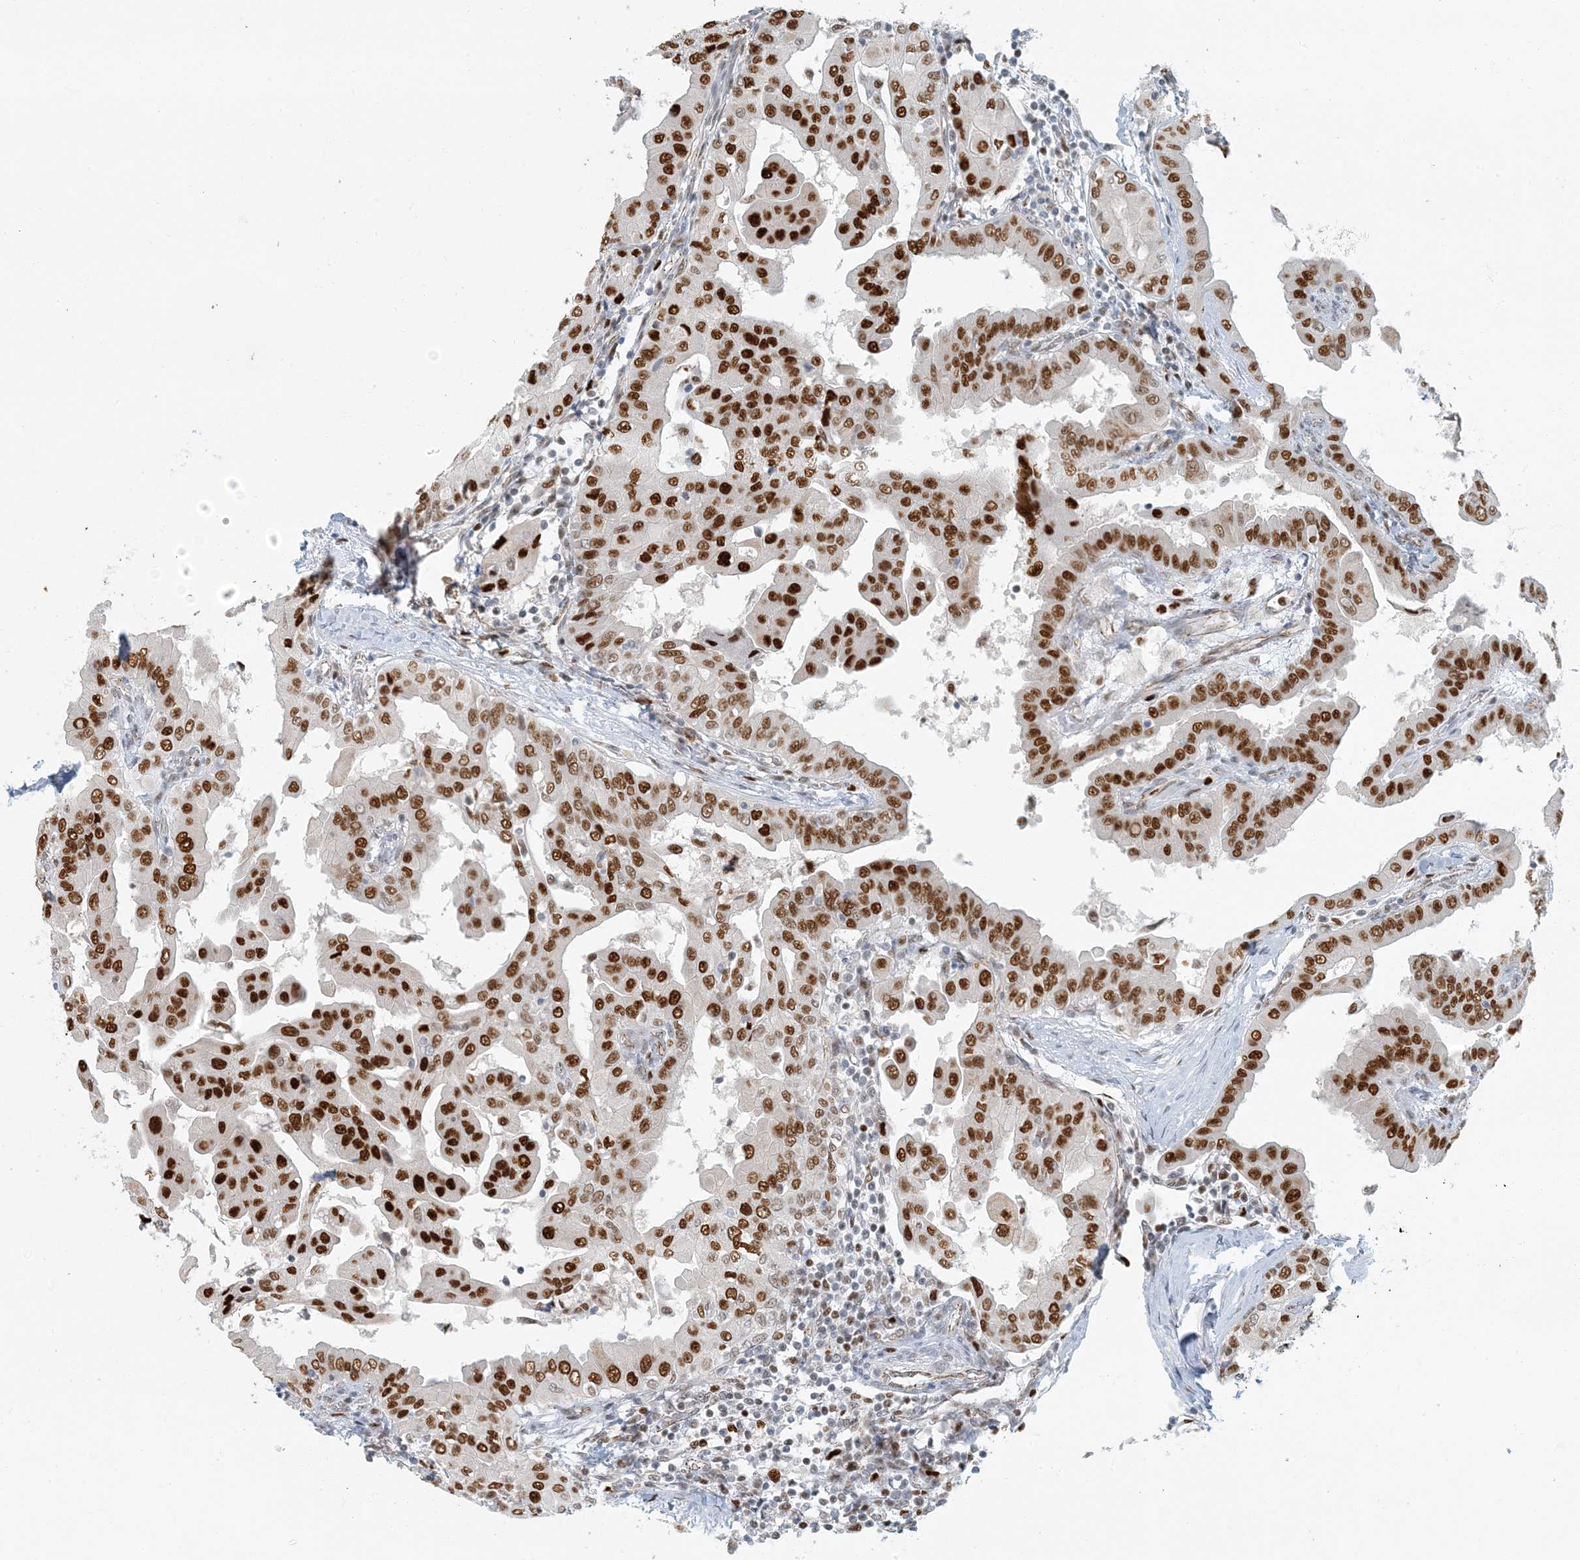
{"staining": {"intensity": "strong", "quantity": ">75%", "location": "nuclear"}, "tissue": "thyroid cancer", "cell_type": "Tumor cells", "image_type": "cancer", "snomed": [{"axis": "morphology", "description": "Papillary adenocarcinoma, NOS"}, {"axis": "topography", "description": "Thyroid gland"}], "caption": "Brown immunohistochemical staining in papillary adenocarcinoma (thyroid) displays strong nuclear expression in approximately >75% of tumor cells.", "gene": "AK9", "patient": {"sex": "male", "age": 33}}